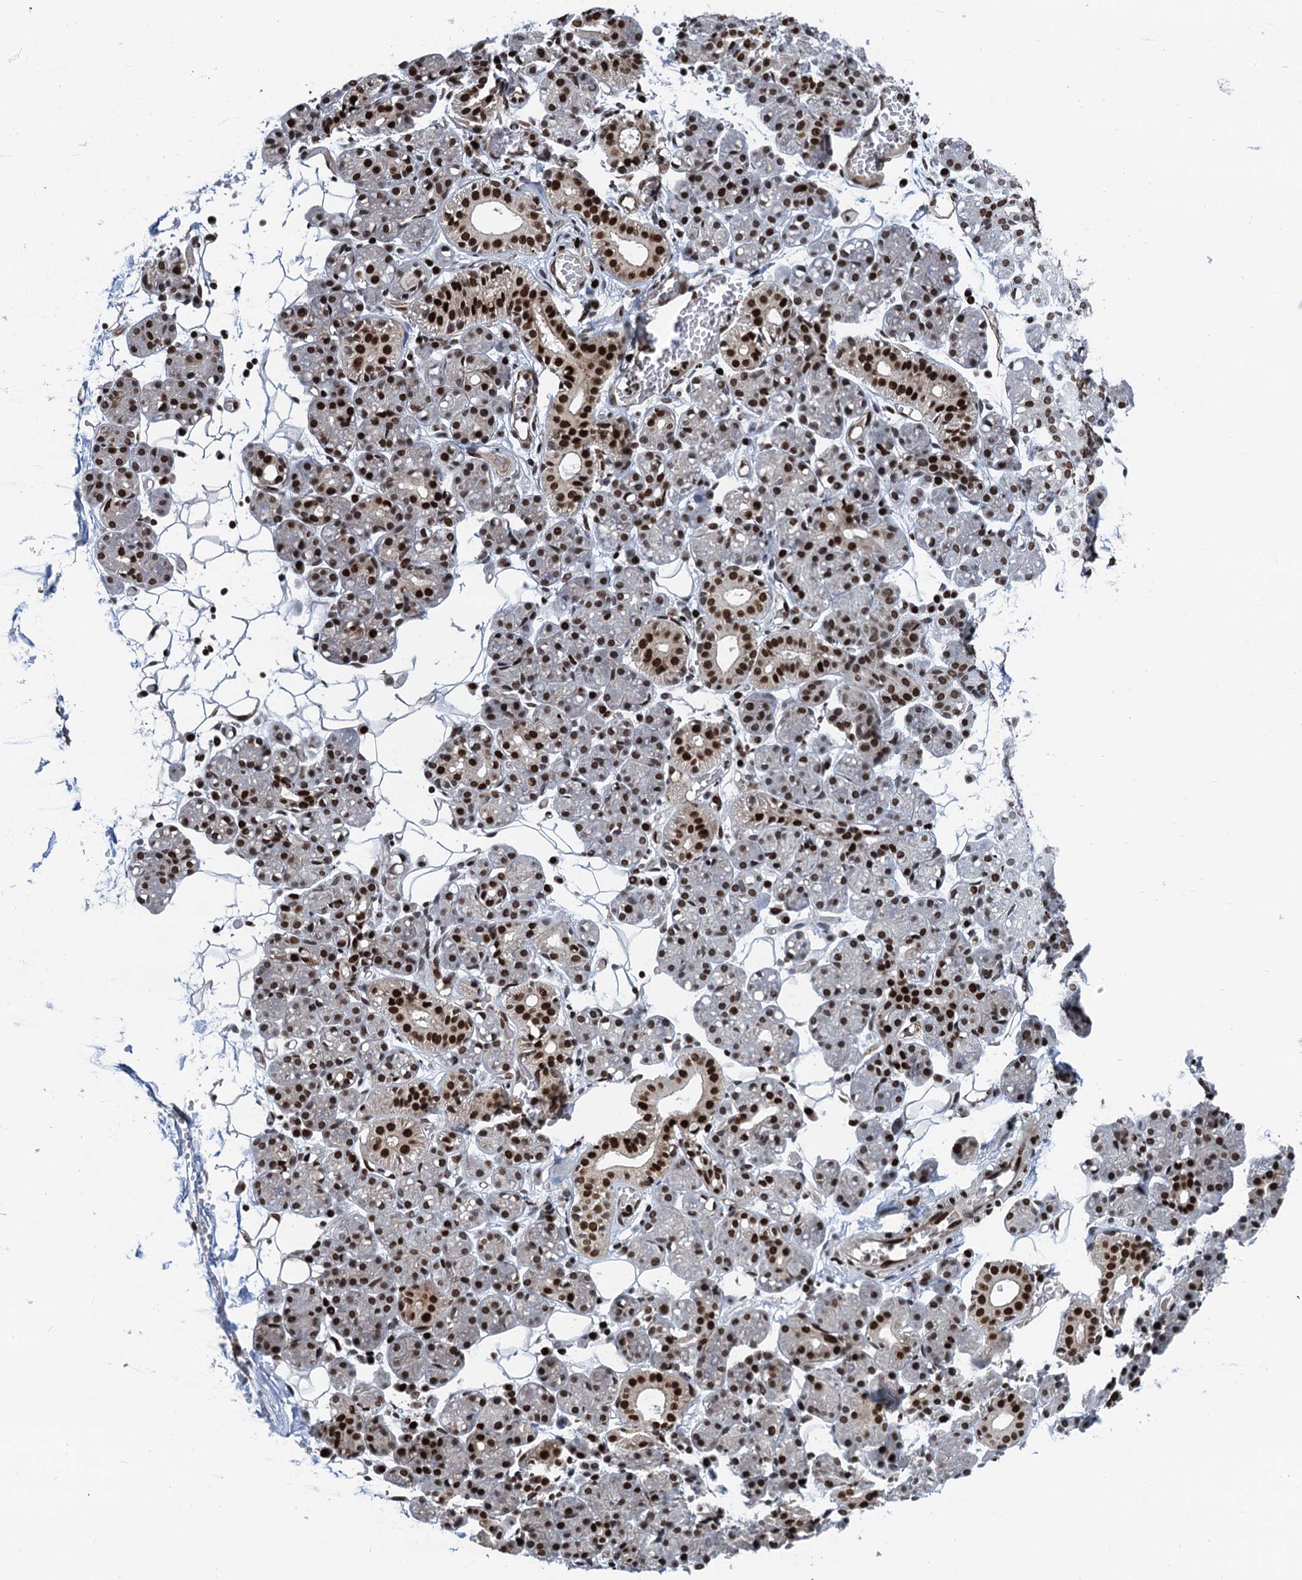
{"staining": {"intensity": "strong", "quantity": ">75%", "location": "nuclear"}, "tissue": "salivary gland", "cell_type": "Glandular cells", "image_type": "normal", "snomed": [{"axis": "morphology", "description": "Normal tissue, NOS"}, {"axis": "topography", "description": "Salivary gland"}], "caption": "High-magnification brightfield microscopy of unremarkable salivary gland stained with DAB (brown) and counterstained with hematoxylin (blue). glandular cells exhibit strong nuclear expression is present in about>75% of cells.", "gene": "PPP4R1", "patient": {"sex": "male", "age": 63}}